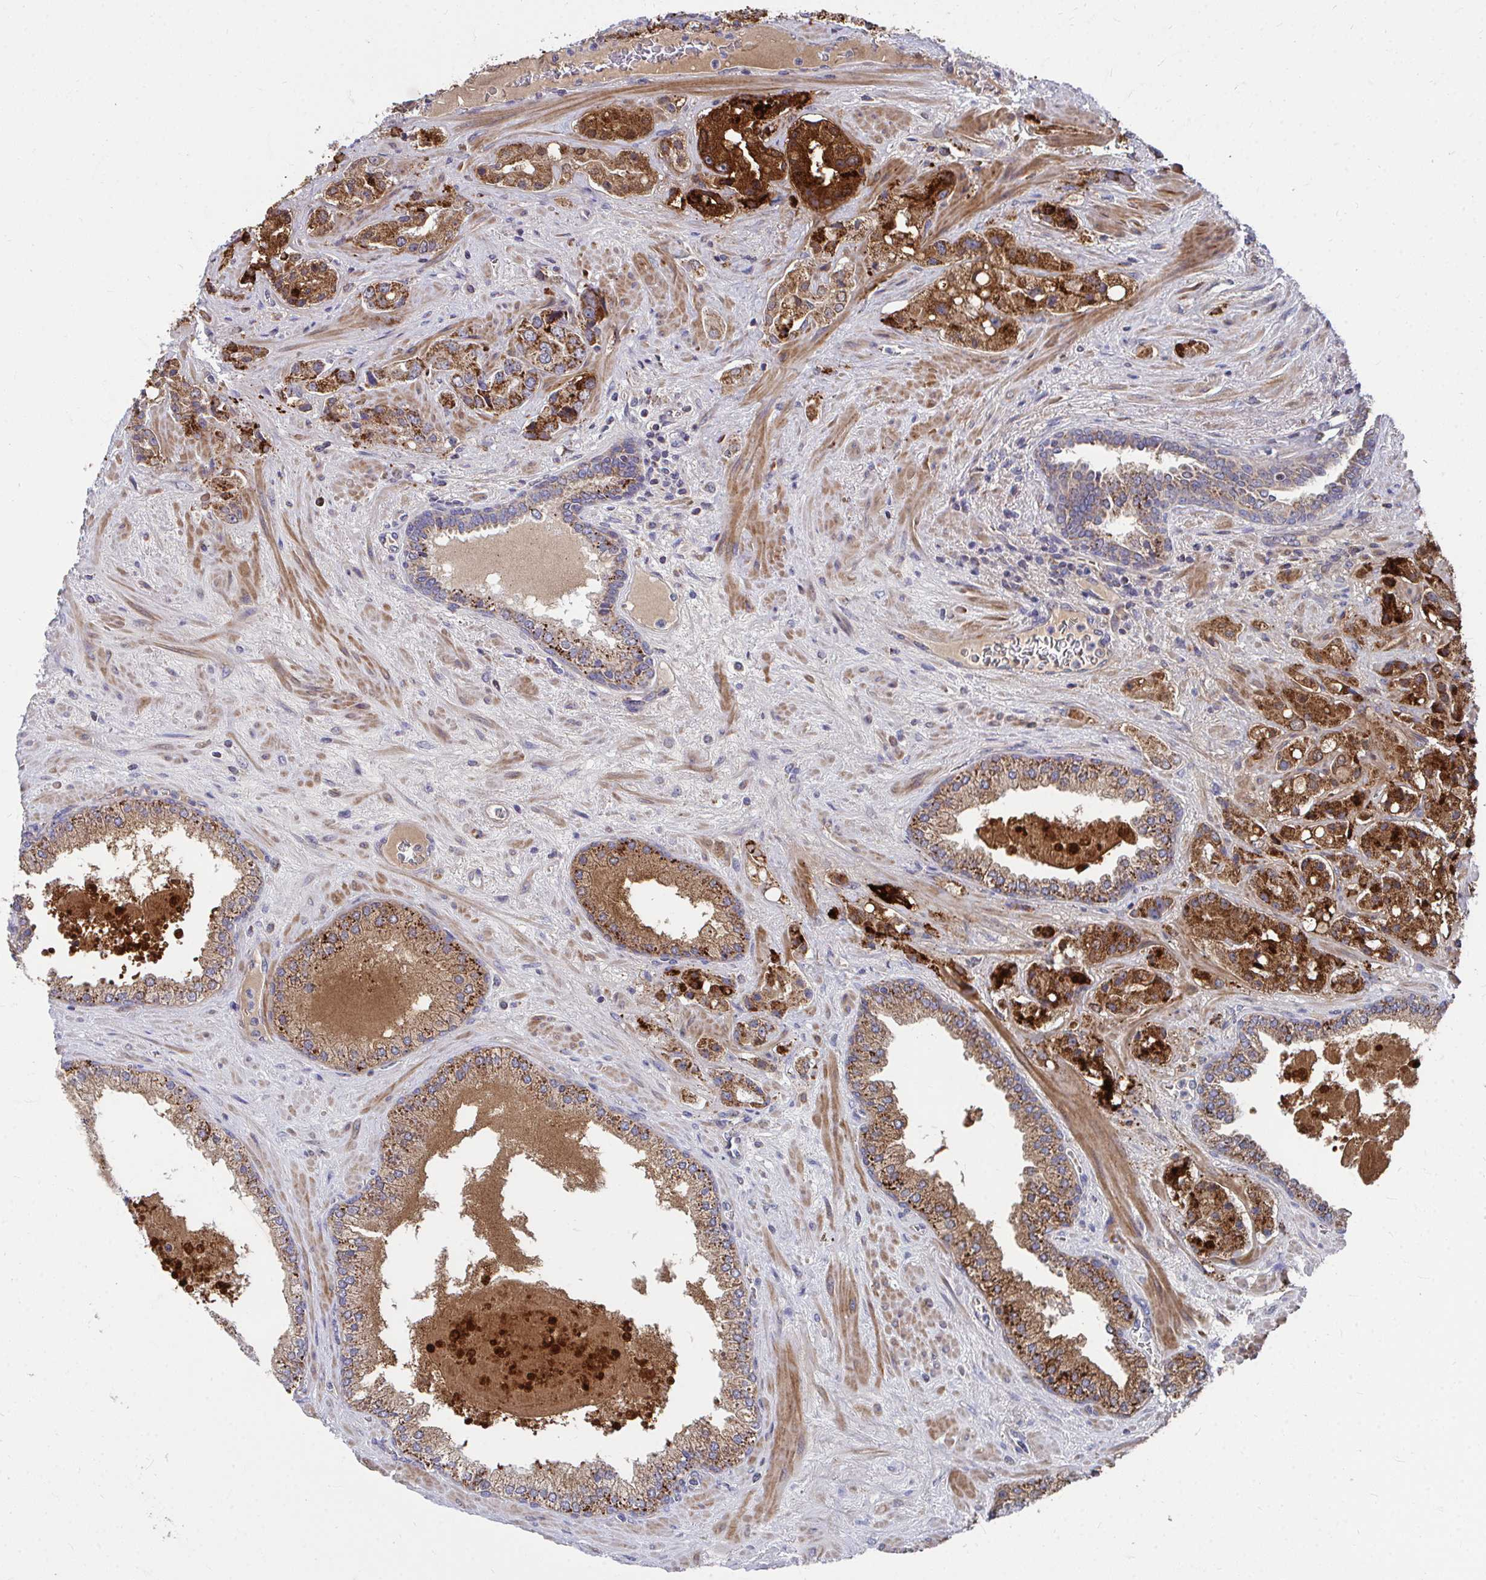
{"staining": {"intensity": "strong", "quantity": ">75%", "location": "cytoplasmic/membranous"}, "tissue": "prostate cancer", "cell_type": "Tumor cells", "image_type": "cancer", "snomed": [{"axis": "morphology", "description": "Adenocarcinoma, High grade"}, {"axis": "topography", "description": "Prostate"}], "caption": "Human prostate cancer stained for a protein (brown) shows strong cytoplasmic/membranous positive staining in about >75% of tumor cells.", "gene": "PEX3", "patient": {"sex": "male", "age": 67}}